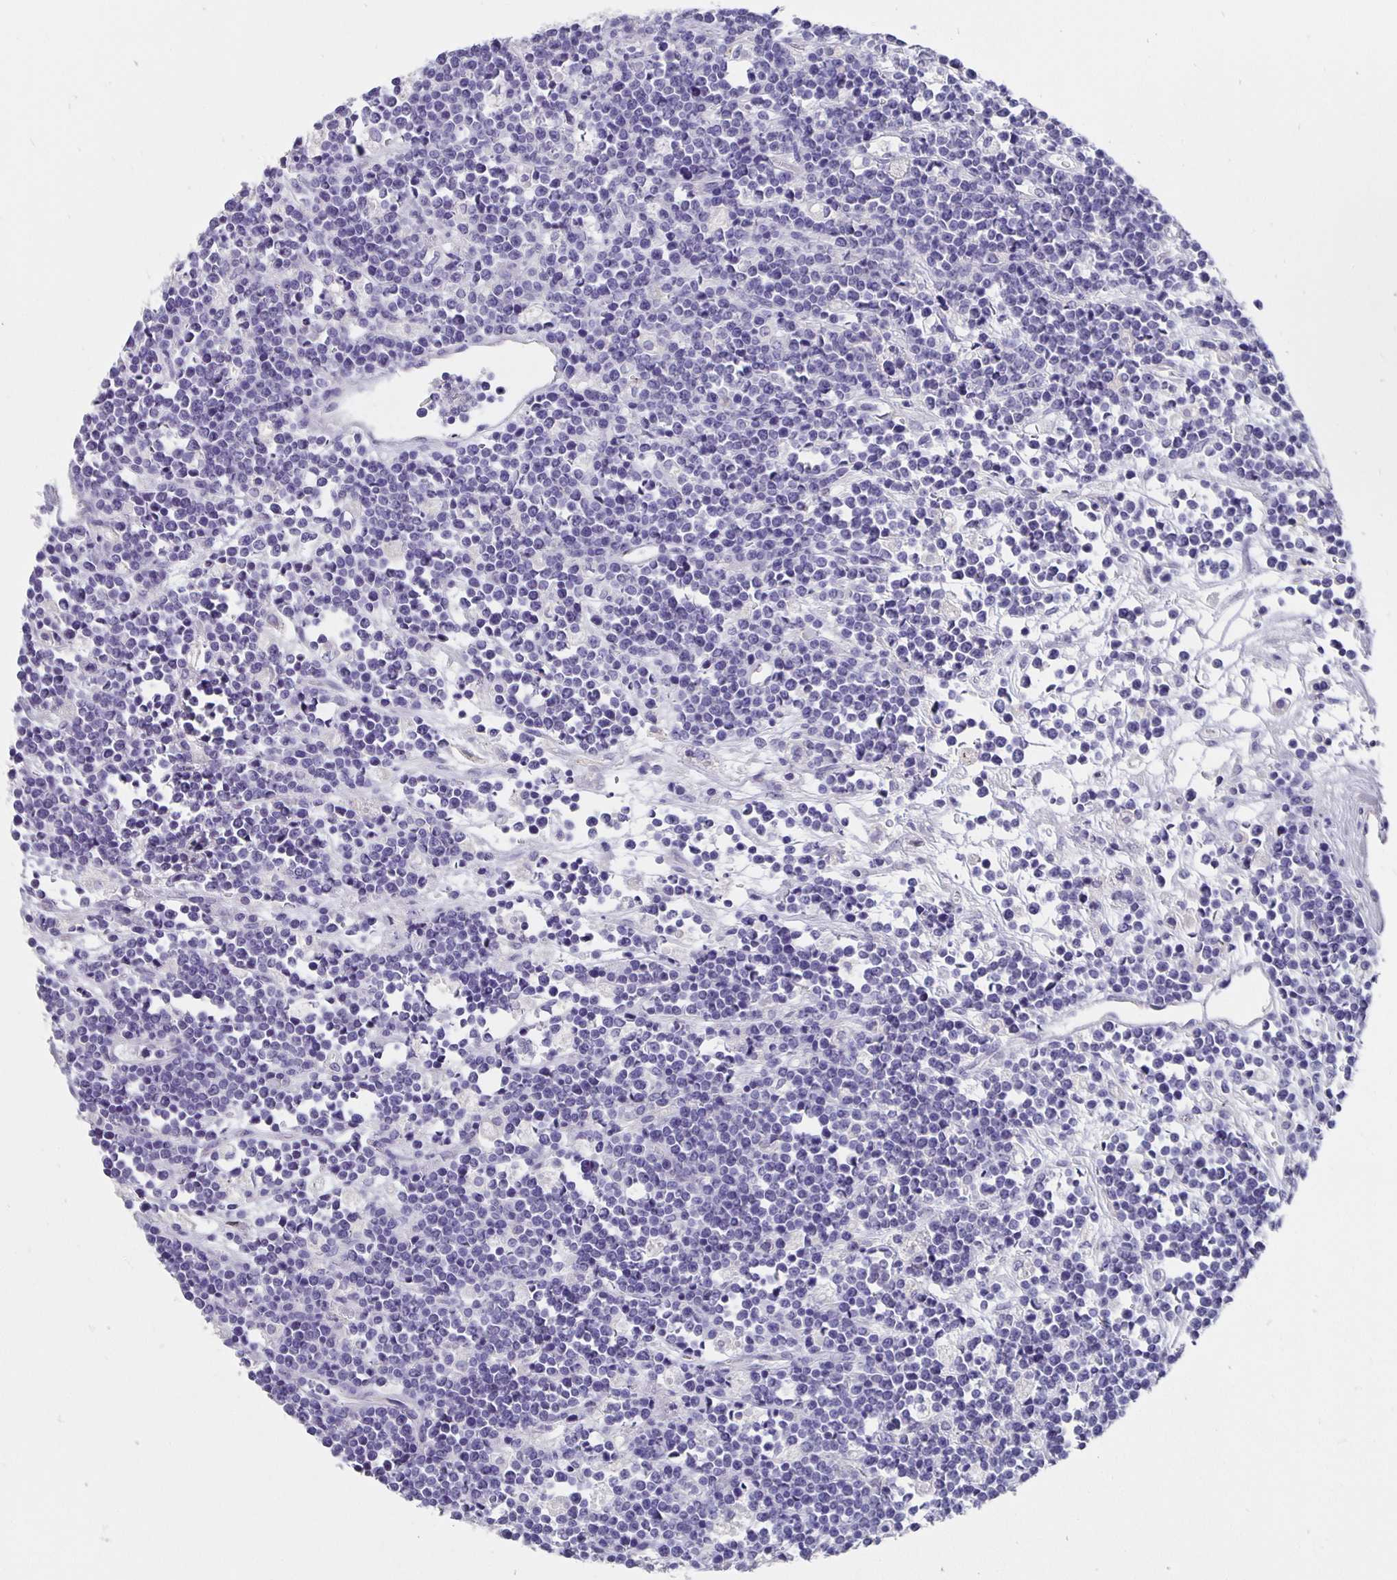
{"staining": {"intensity": "negative", "quantity": "none", "location": "none"}, "tissue": "lymphoma", "cell_type": "Tumor cells", "image_type": "cancer", "snomed": [{"axis": "morphology", "description": "Malignant lymphoma, non-Hodgkin's type, High grade"}, {"axis": "topography", "description": "Ovary"}], "caption": "Malignant lymphoma, non-Hodgkin's type (high-grade) stained for a protein using immunohistochemistry demonstrates no staining tumor cells.", "gene": "CFAP74", "patient": {"sex": "female", "age": 56}}